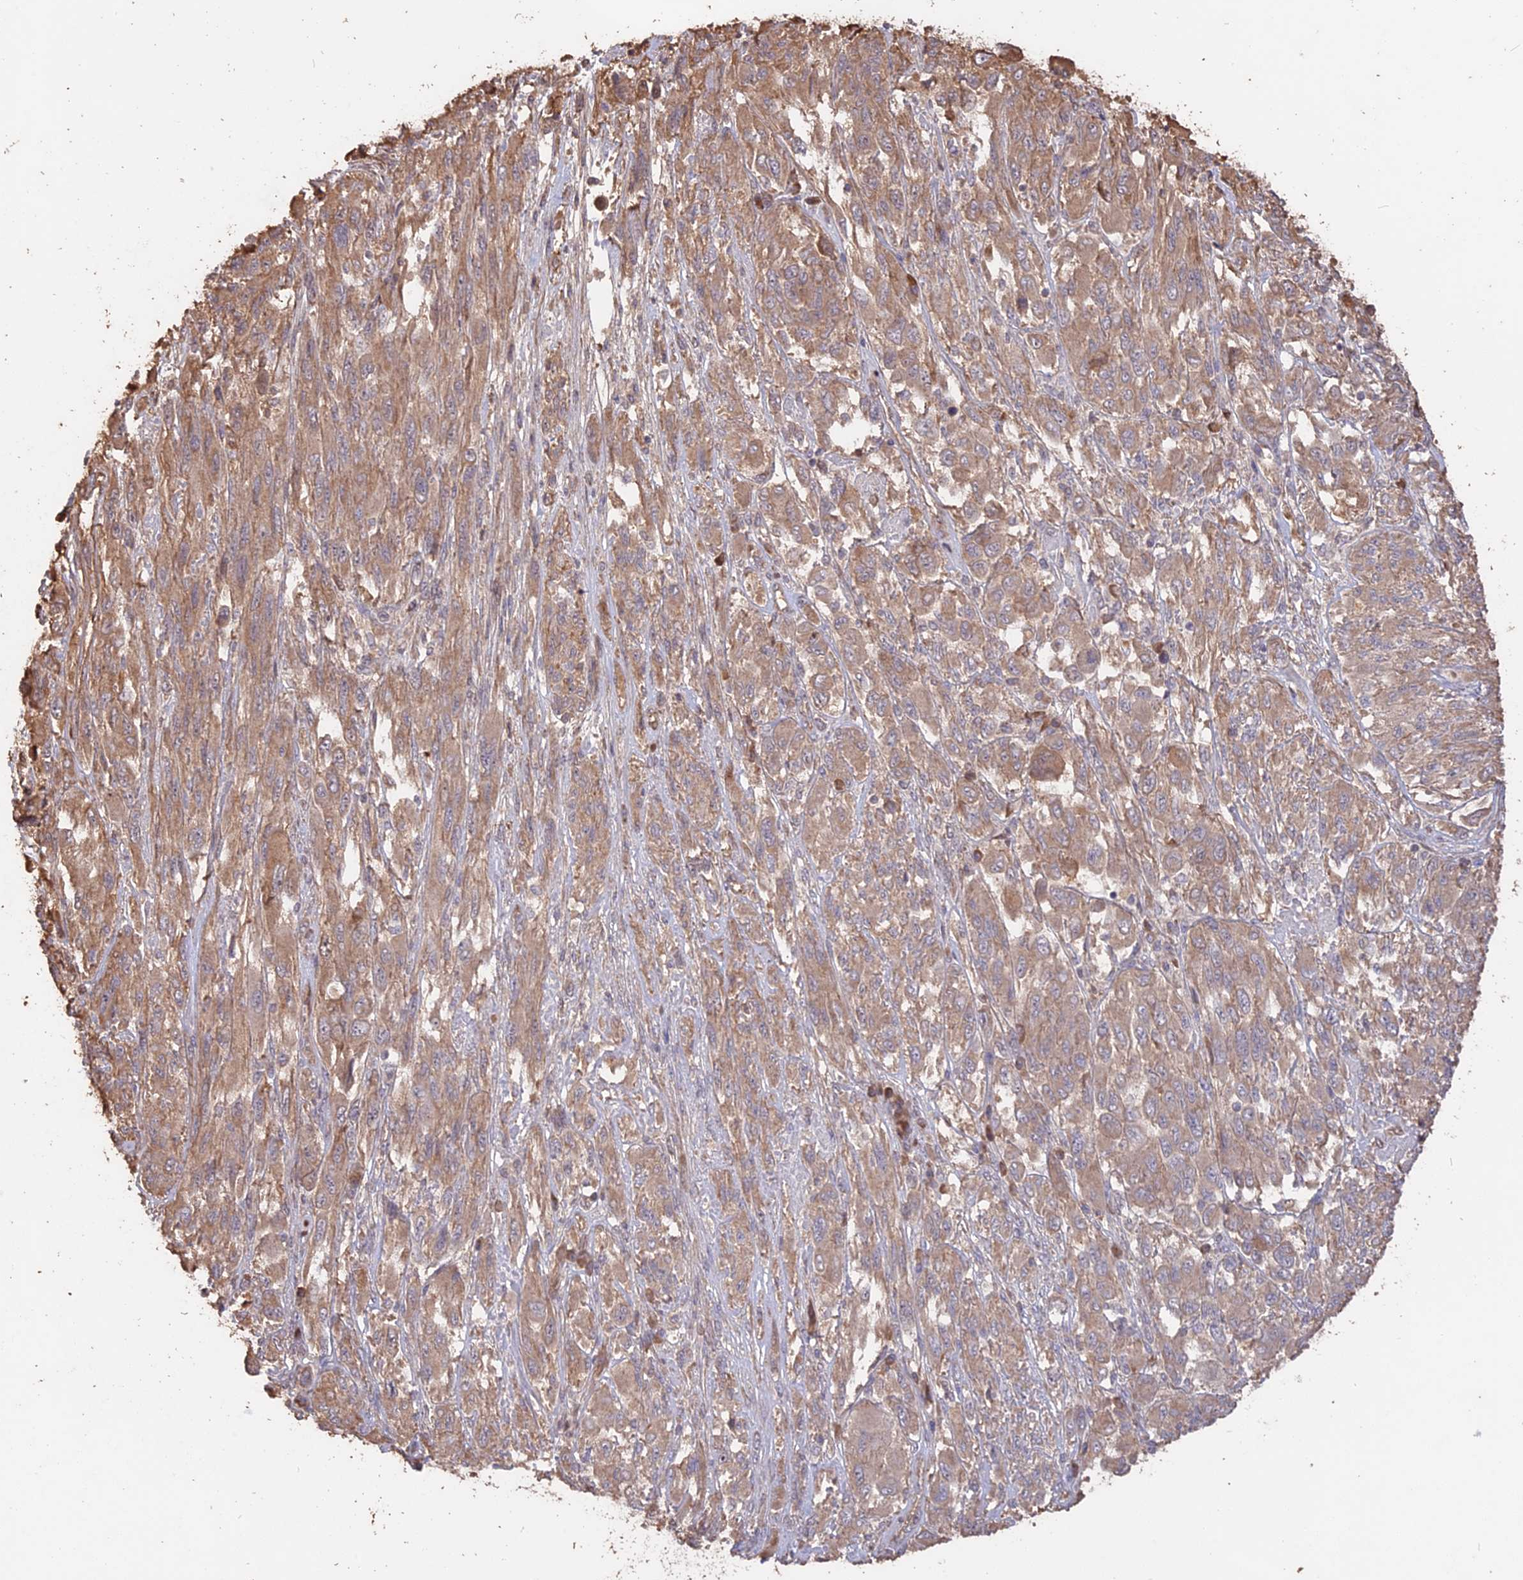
{"staining": {"intensity": "moderate", "quantity": "25%-75%", "location": "cytoplasmic/membranous"}, "tissue": "melanoma", "cell_type": "Tumor cells", "image_type": "cancer", "snomed": [{"axis": "morphology", "description": "Malignant melanoma, NOS"}, {"axis": "topography", "description": "Skin"}], "caption": "There is medium levels of moderate cytoplasmic/membranous expression in tumor cells of melanoma, as demonstrated by immunohistochemical staining (brown color).", "gene": "LAYN", "patient": {"sex": "female", "age": 91}}